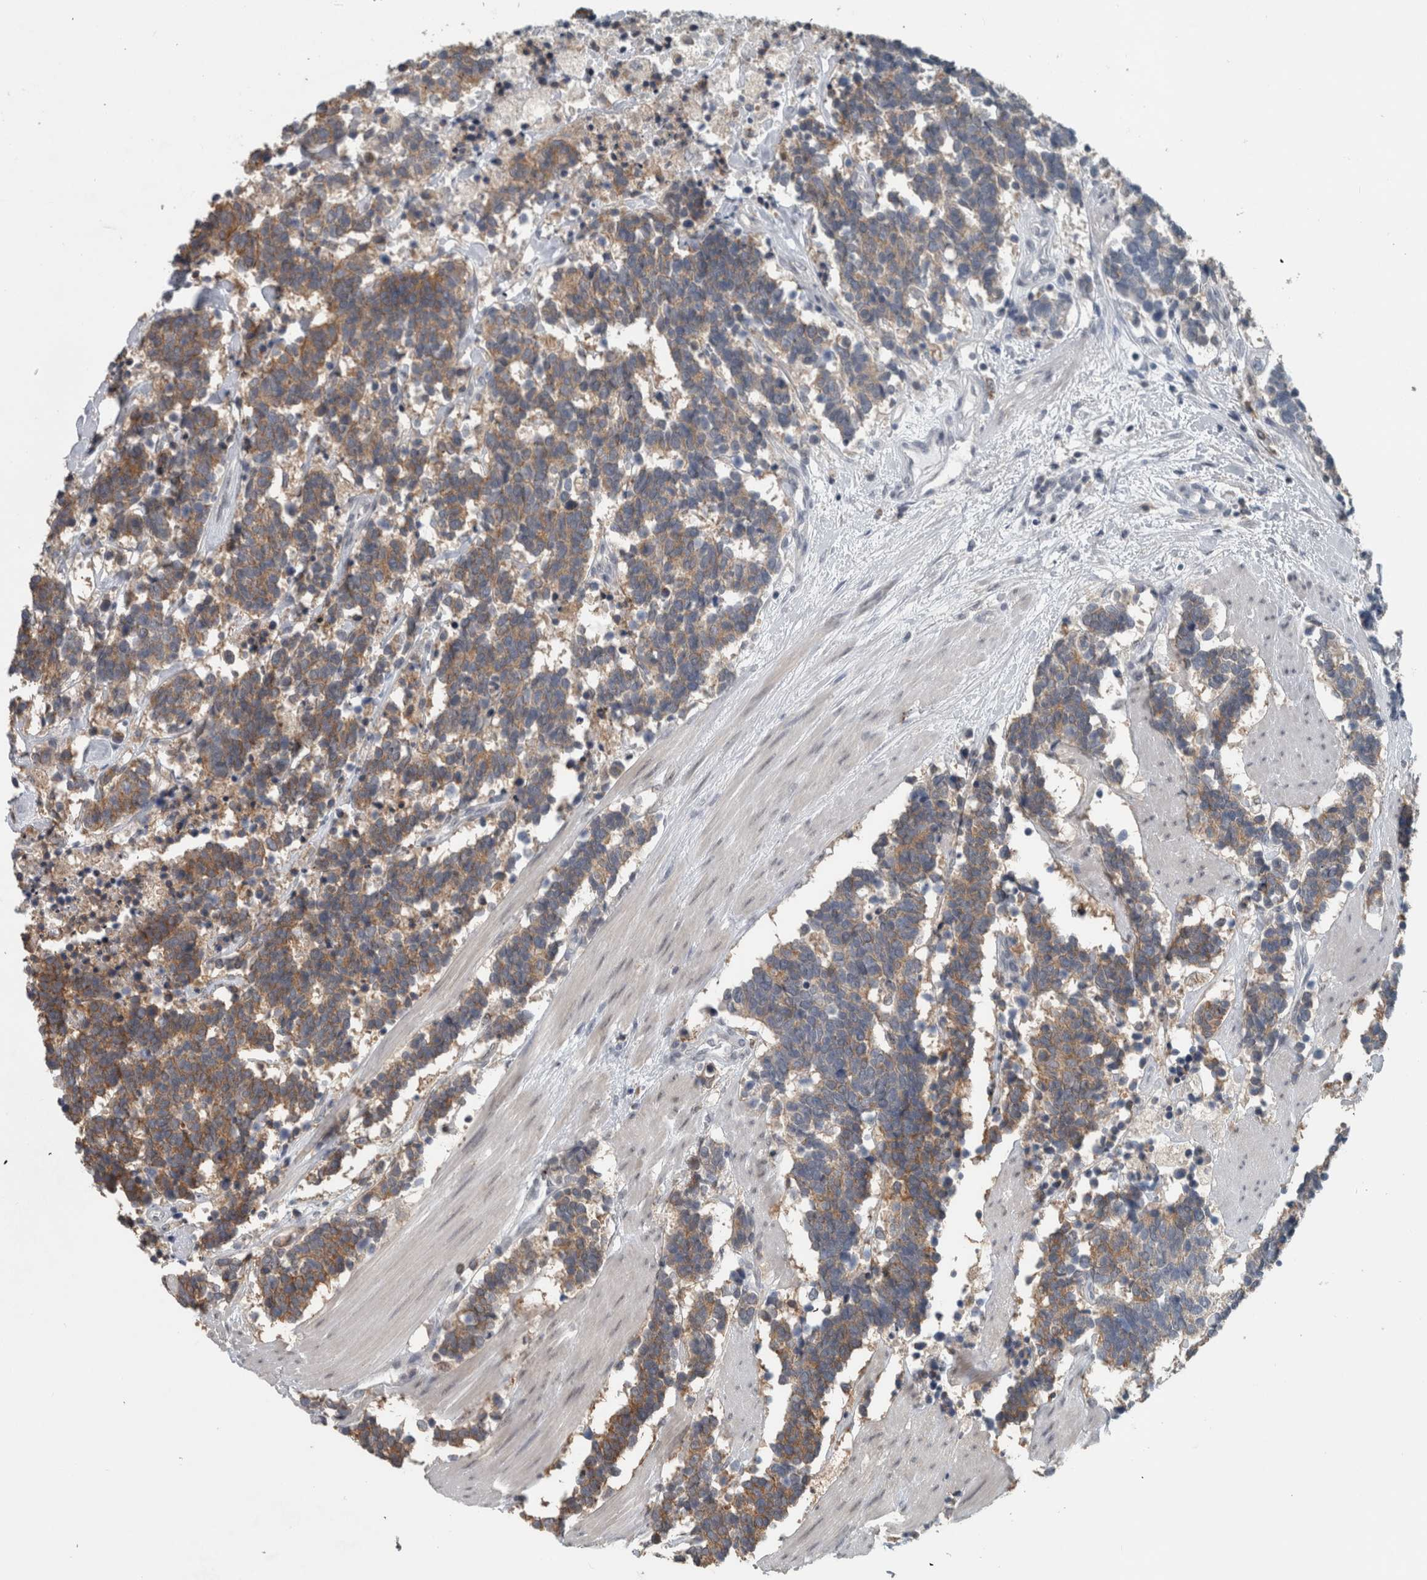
{"staining": {"intensity": "moderate", "quantity": ">75%", "location": "cytoplasmic/membranous"}, "tissue": "carcinoid", "cell_type": "Tumor cells", "image_type": "cancer", "snomed": [{"axis": "morphology", "description": "Carcinoma, NOS"}, {"axis": "morphology", "description": "Carcinoid, malignant, NOS"}, {"axis": "topography", "description": "Urinary bladder"}], "caption": "Moderate cytoplasmic/membranous positivity is seen in approximately >75% of tumor cells in carcinoid.", "gene": "ACSF2", "patient": {"sex": "male", "age": 57}}